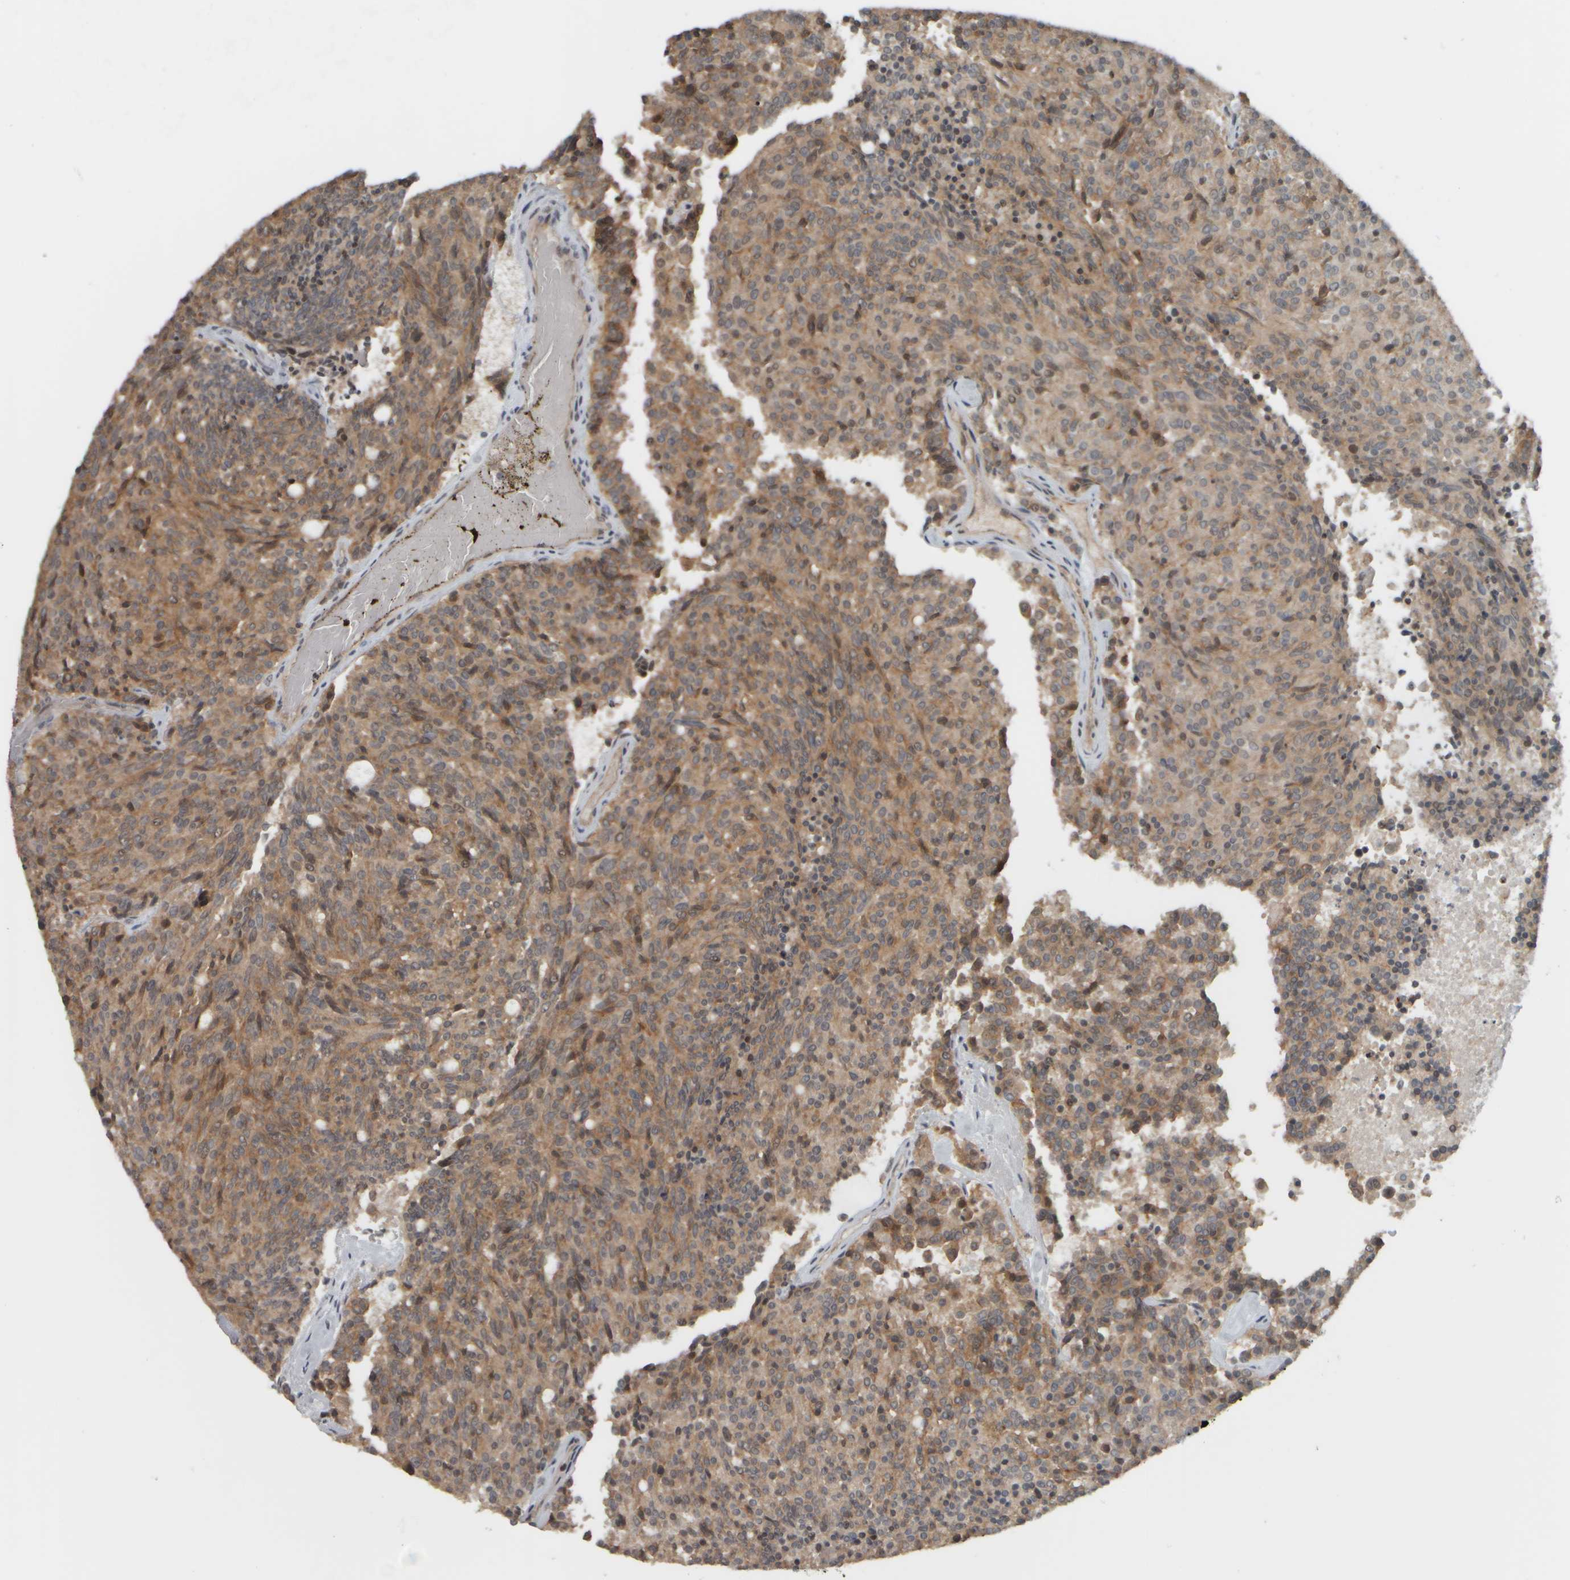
{"staining": {"intensity": "moderate", "quantity": "25%-75%", "location": "cytoplasmic/membranous"}, "tissue": "carcinoid", "cell_type": "Tumor cells", "image_type": "cancer", "snomed": [{"axis": "morphology", "description": "Carcinoid, malignant, NOS"}, {"axis": "topography", "description": "Pancreas"}], "caption": "Immunohistochemical staining of human carcinoid exhibits medium levels of moderate cytoplasmic/membranous expression in about 25%-75% of tumor cells.", "gene": "NAPG", "patient": {"sex": "female", "age": 54}}